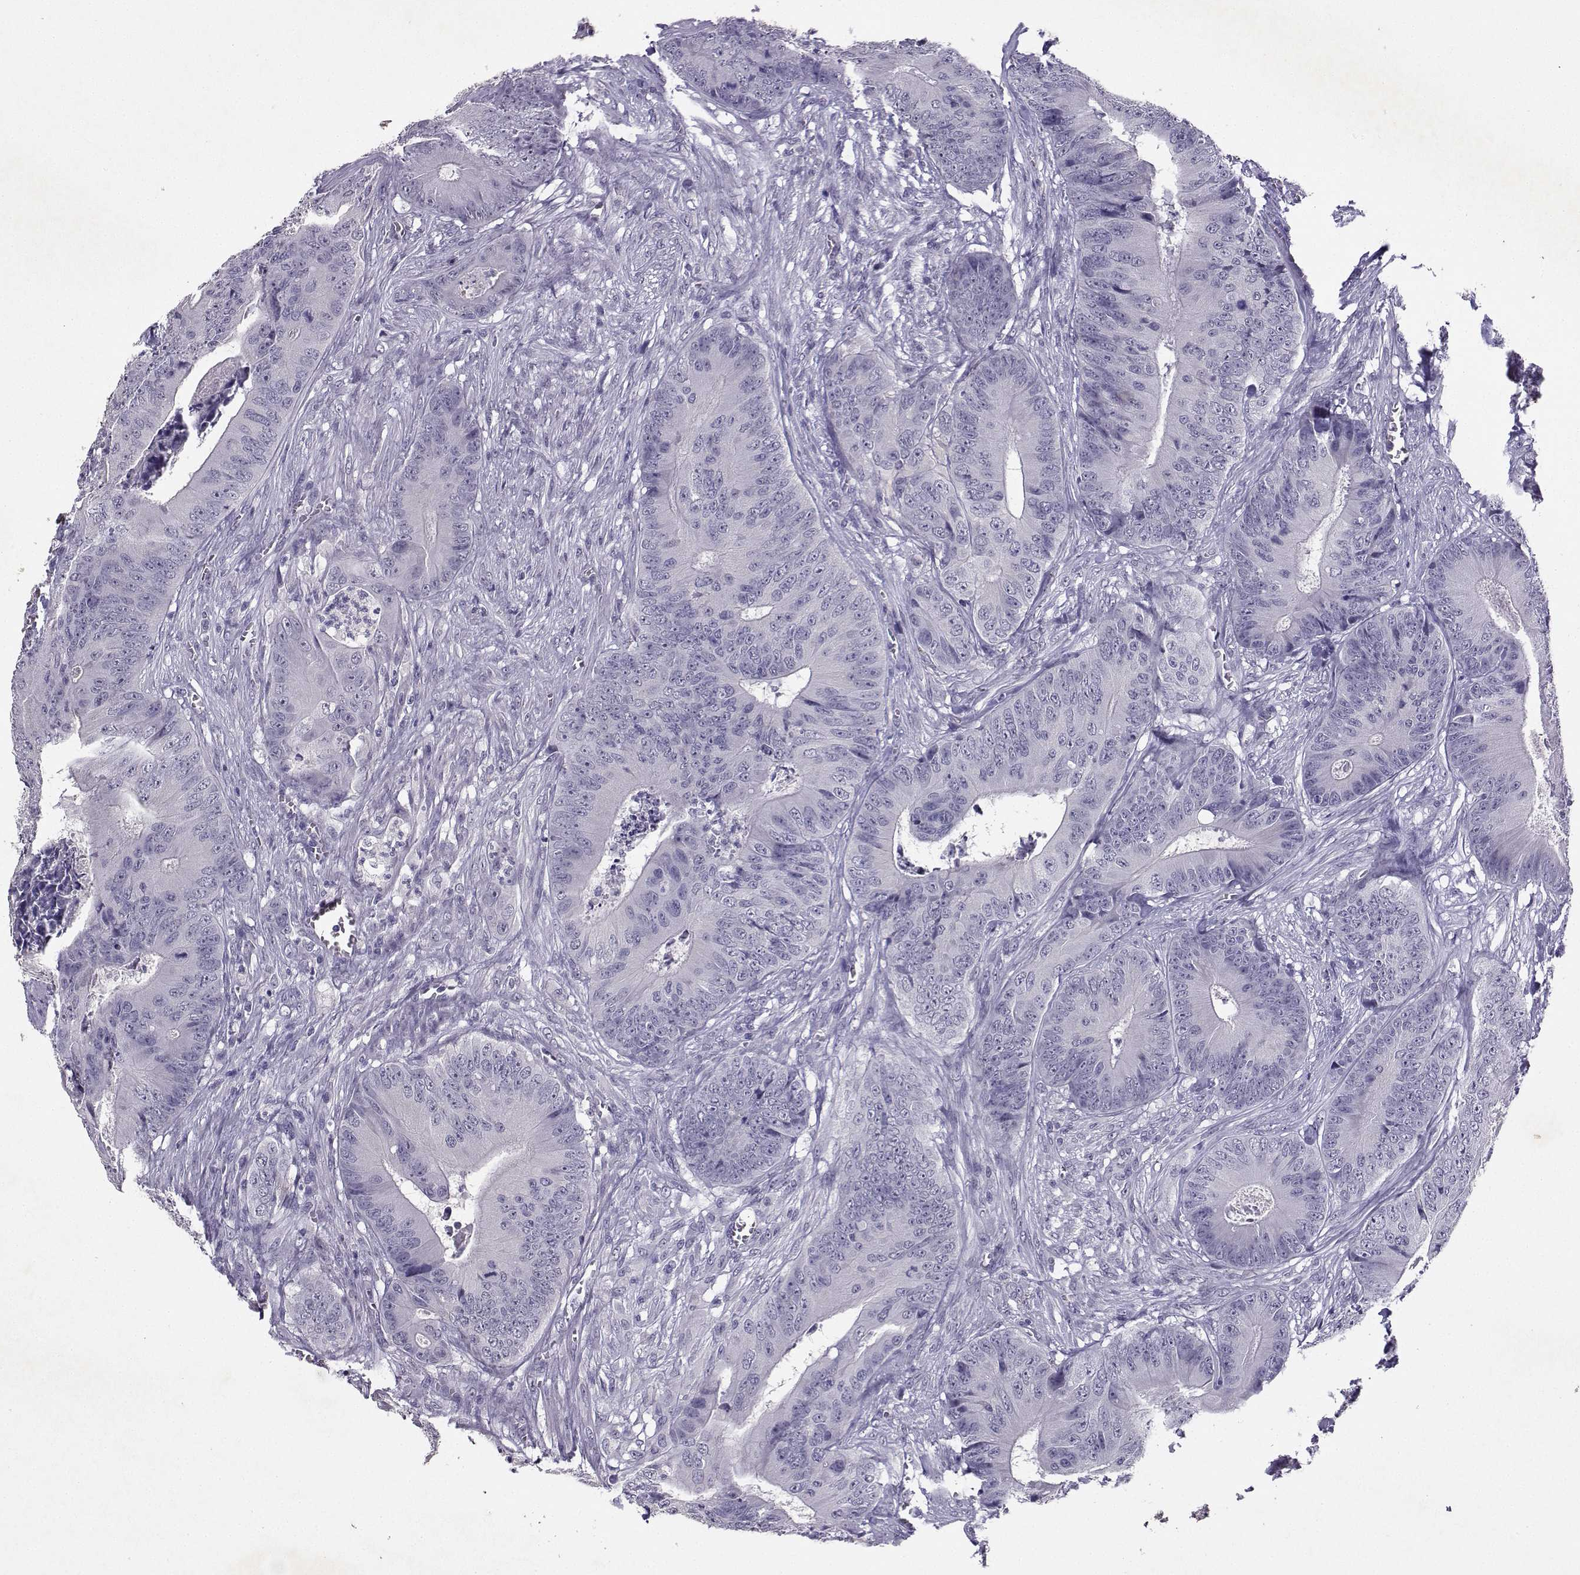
{"staining": {"intensity": "negative", "quantity": "none", "location": "none"}, "tissue": "colorectal cancer", "cell_type": "Tumor cells", "image_type": "cancer", "snomed": [{"axis": "morphology", "description": "Adenocarcinoma, NOS"}, {"axis": "topography", "description": "Colon"}], "caption": "Human adenocarcinoma (colorectal) stained for a protein using immunohistochemistry exhibits no staining in tumor cells.", "gene": "TBR1", "patient": {"sex": "male", "age": 84}}